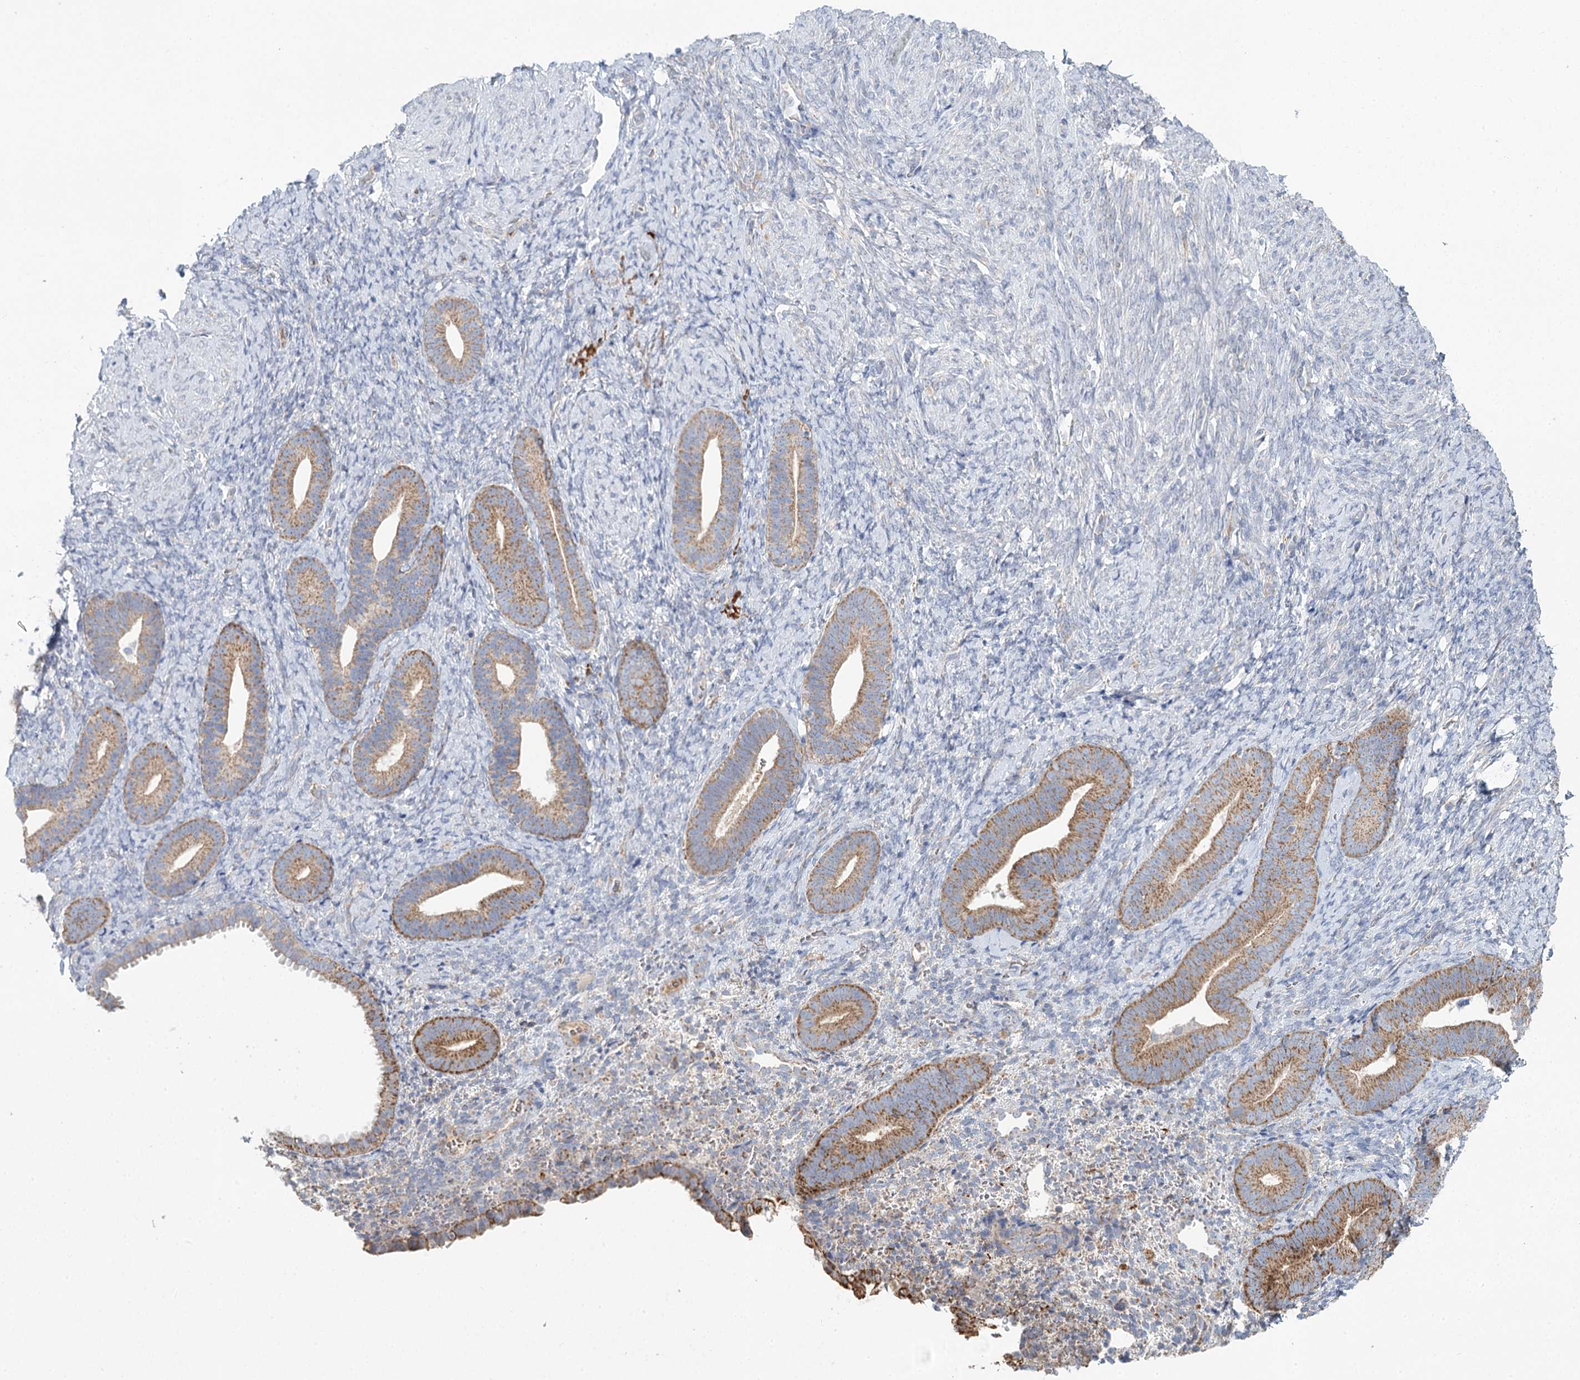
{"staining": {"intensity": "negative", "quantity": "none", "location": "none"}, "tissue": "endometrium", "cell_type": "Cells in endometrial stroma", "image_type": "normal", "snomed": [{"axis": "morphology", "description": "Normal tissue, NOS"}, {"axis": "topography", "description": "Endometrium"}], "caption": "This photomicrograph is of normal endometrium stained with IHC to label a protein in brown with the nuclei are counter-stained blue. There is no staining in cells in endometrial stroma.", "gene": "ARHGAP44", "patient": {"sex": "female", "age": 65}}